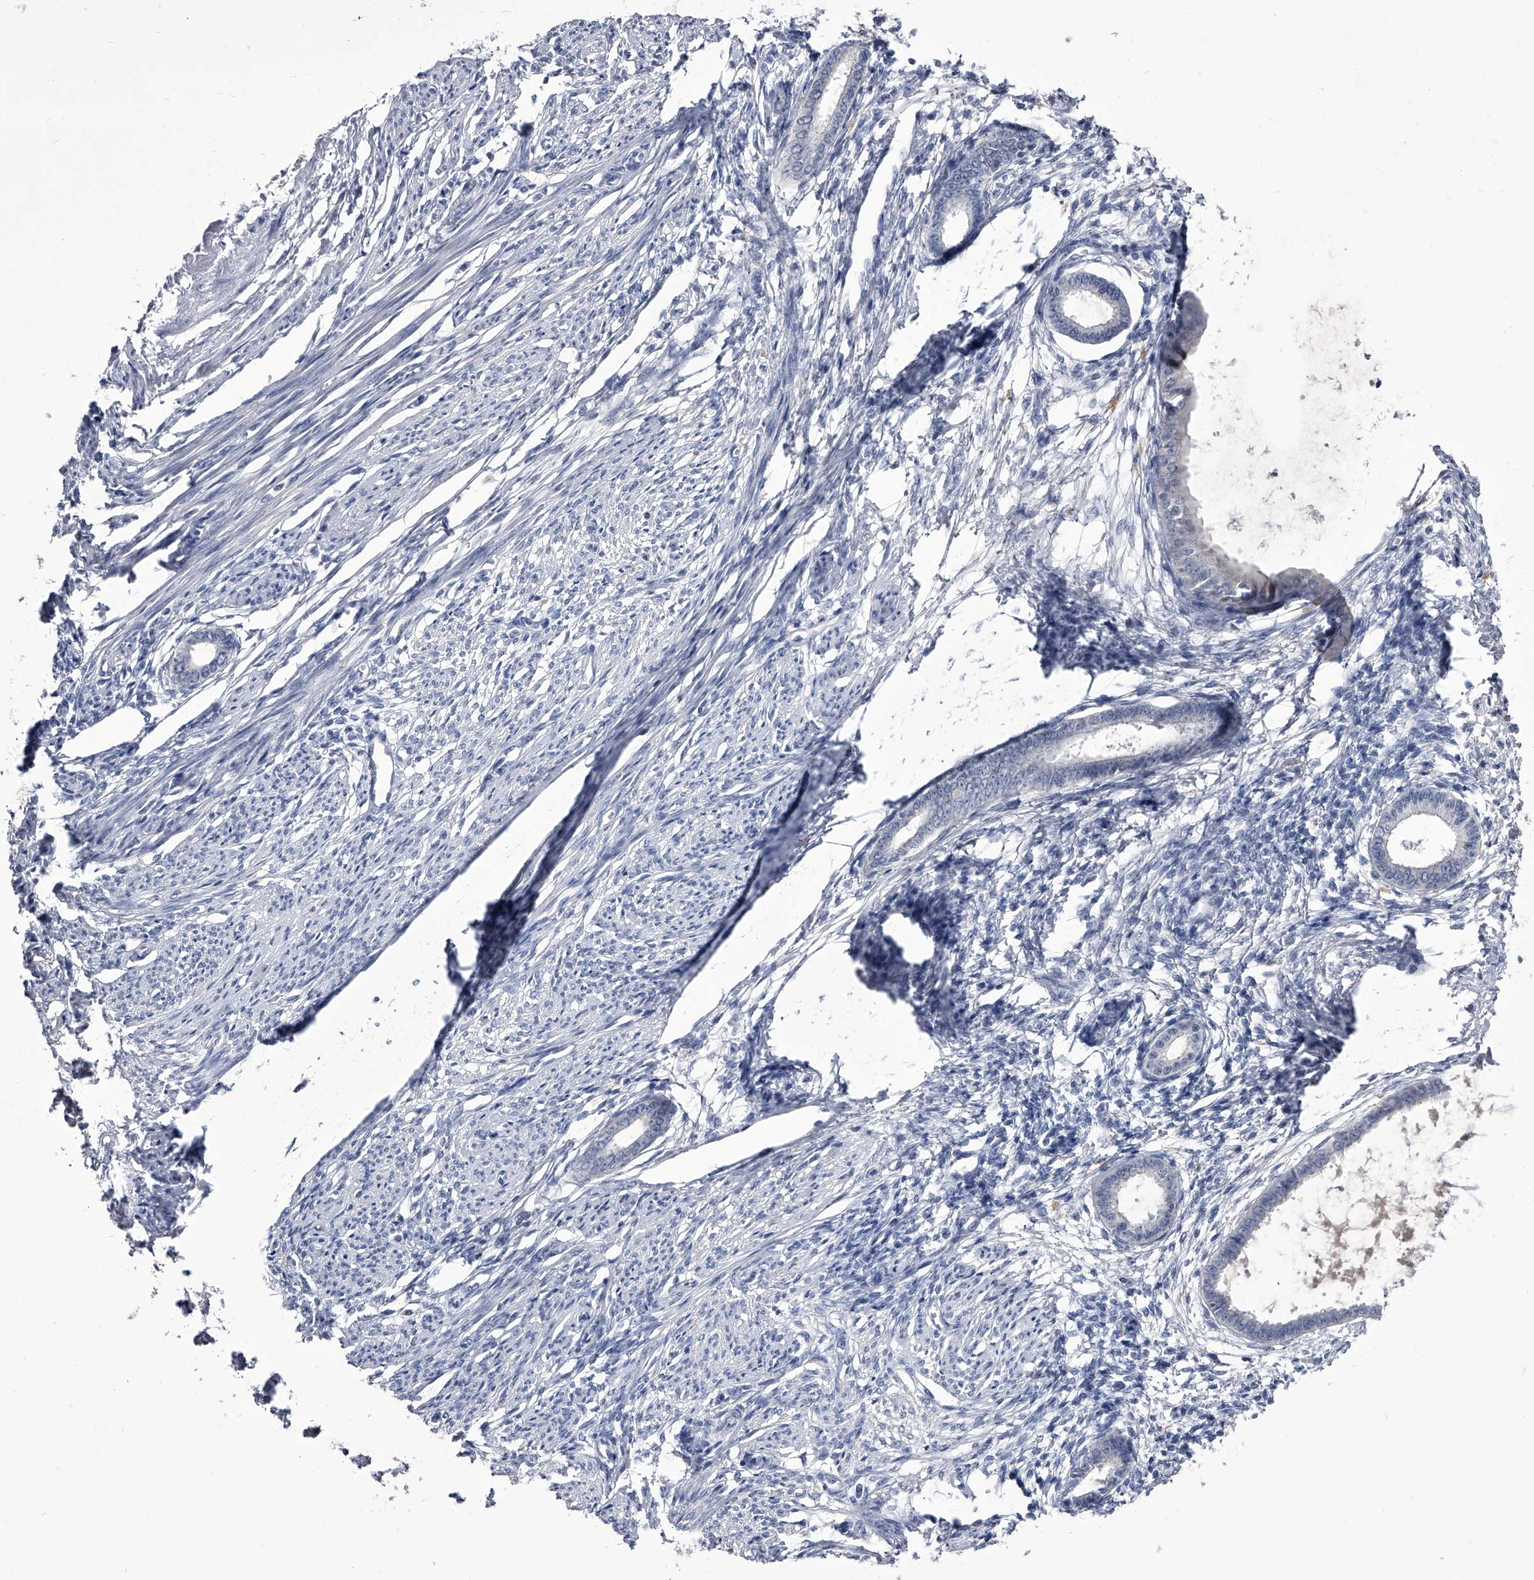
{"staining": {"intensity": "negative", "quantity": "none", "location": "none"}, "tissue": "endometrium", "cell_type": "Cells in endometrial stroma", "image_type": "normal", "snomed": [{"axis": "morphology", "description": "Normal tissue, NOS"}, {"axis": "topography", "description": "Endometrium"}], "caption": "A micrograph of endometrium stained for a protein exhibits no brown staining in cells in endometrial stroma. (Stains: DAB (3,3'-diaminobenzidine) immunohistochemistry with hematoxylin counter stain, Microscopy: brightfield microscopy at high magnification).", "gene": "CRISP2", "patient": {"sex": "female", "age": 56}}